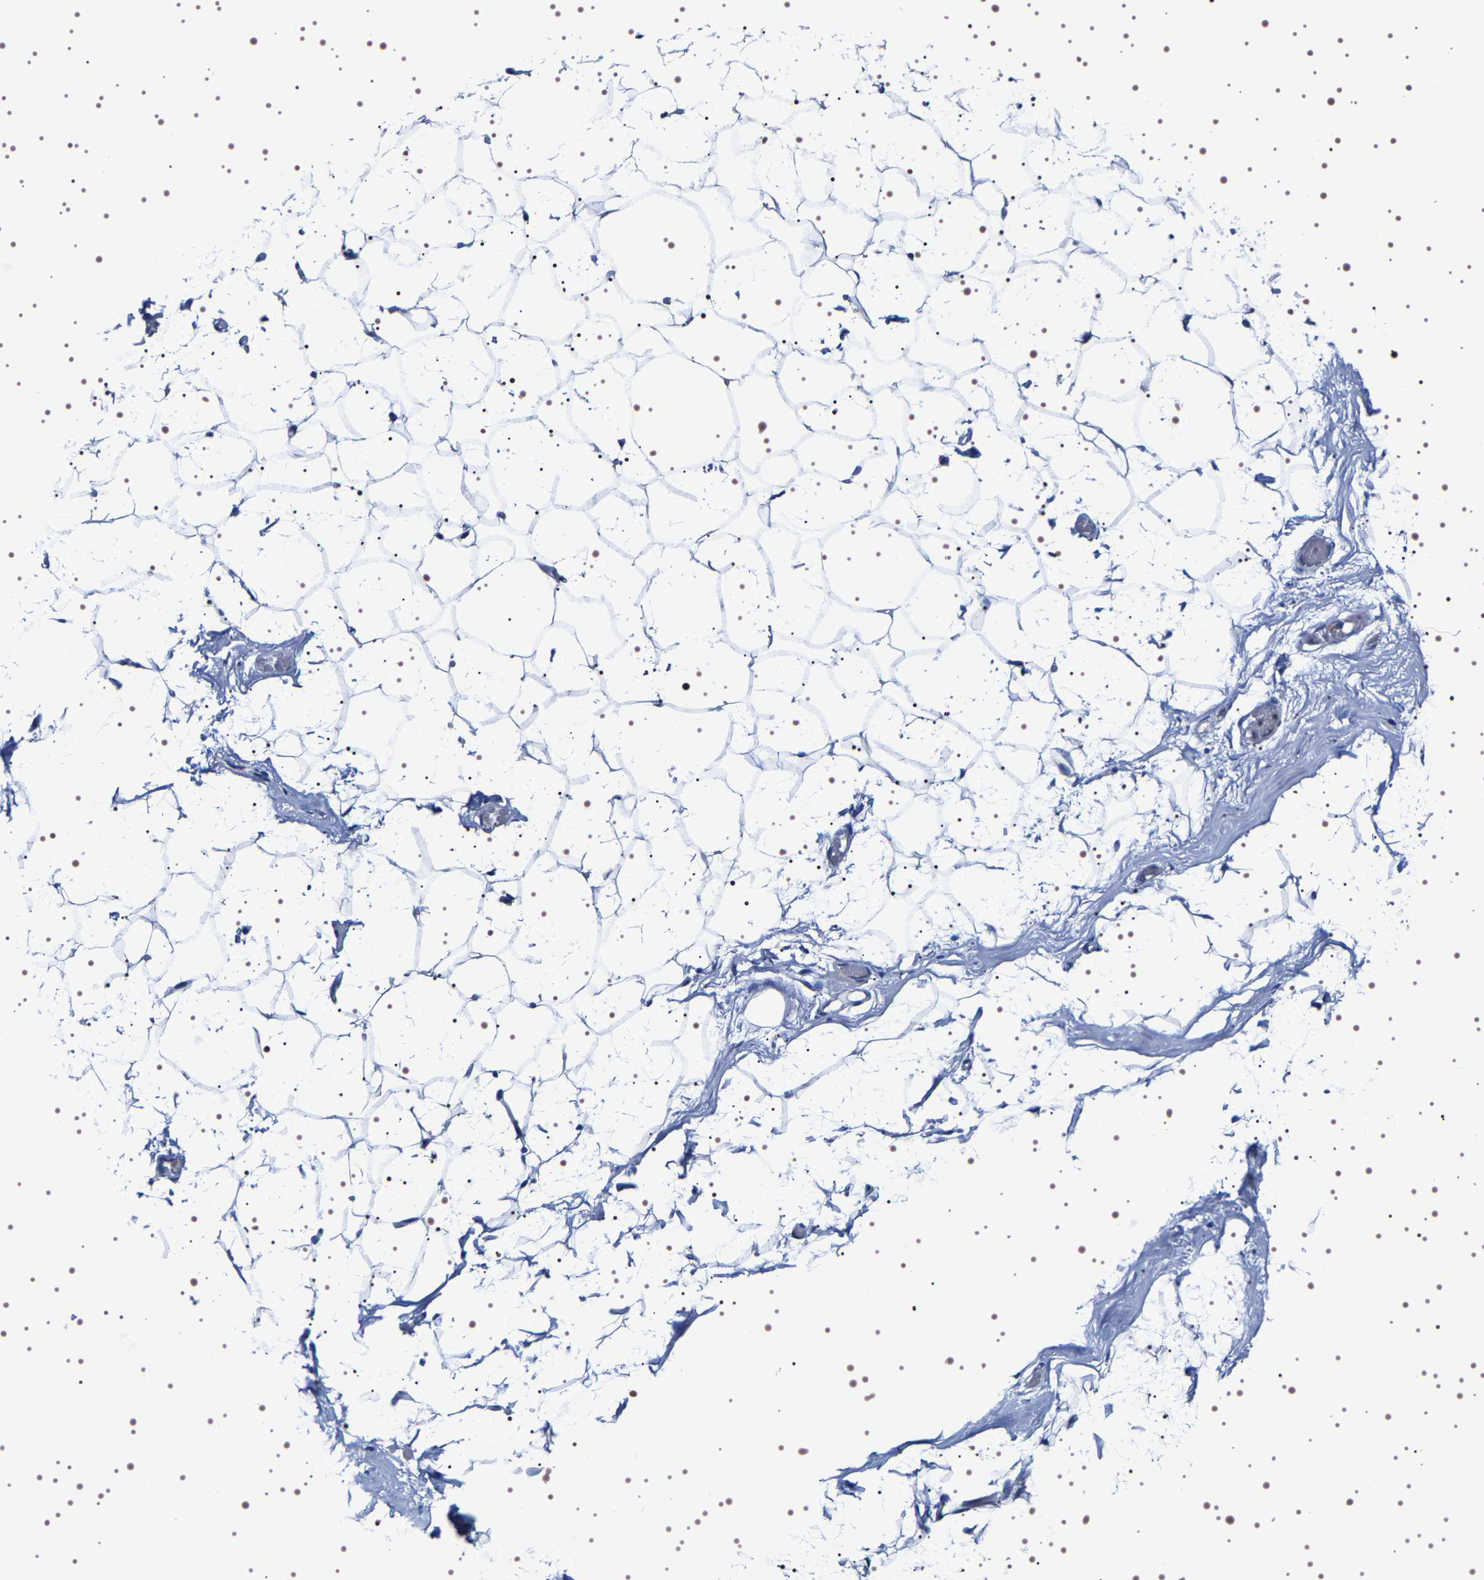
{"staining": {"intensity": "negative", "quantity": "none", "location": "none"}, "tissue": "adipose tissue", "cell_type": "Adipocytes", "image_type": "normal", "snomed": [{"axis": "morphology", "description": "Normal tissue, NOS"}, {"axis": "topography", "description": "Breast"}, {"axis": "topography", "description": "Soft tissue"}], "caption": "Image shows no protein positivity in adipocytes of normal adipose tissue. The staining was performed using DAB (3,3'-diaminobenzidine) to visualize the protein expression in brown, while the nuclei were stained in blue with hematoxylin (Magnification: 20x).", "gene": "SQLE", "patient": {"sex": "female", "age": 75}}